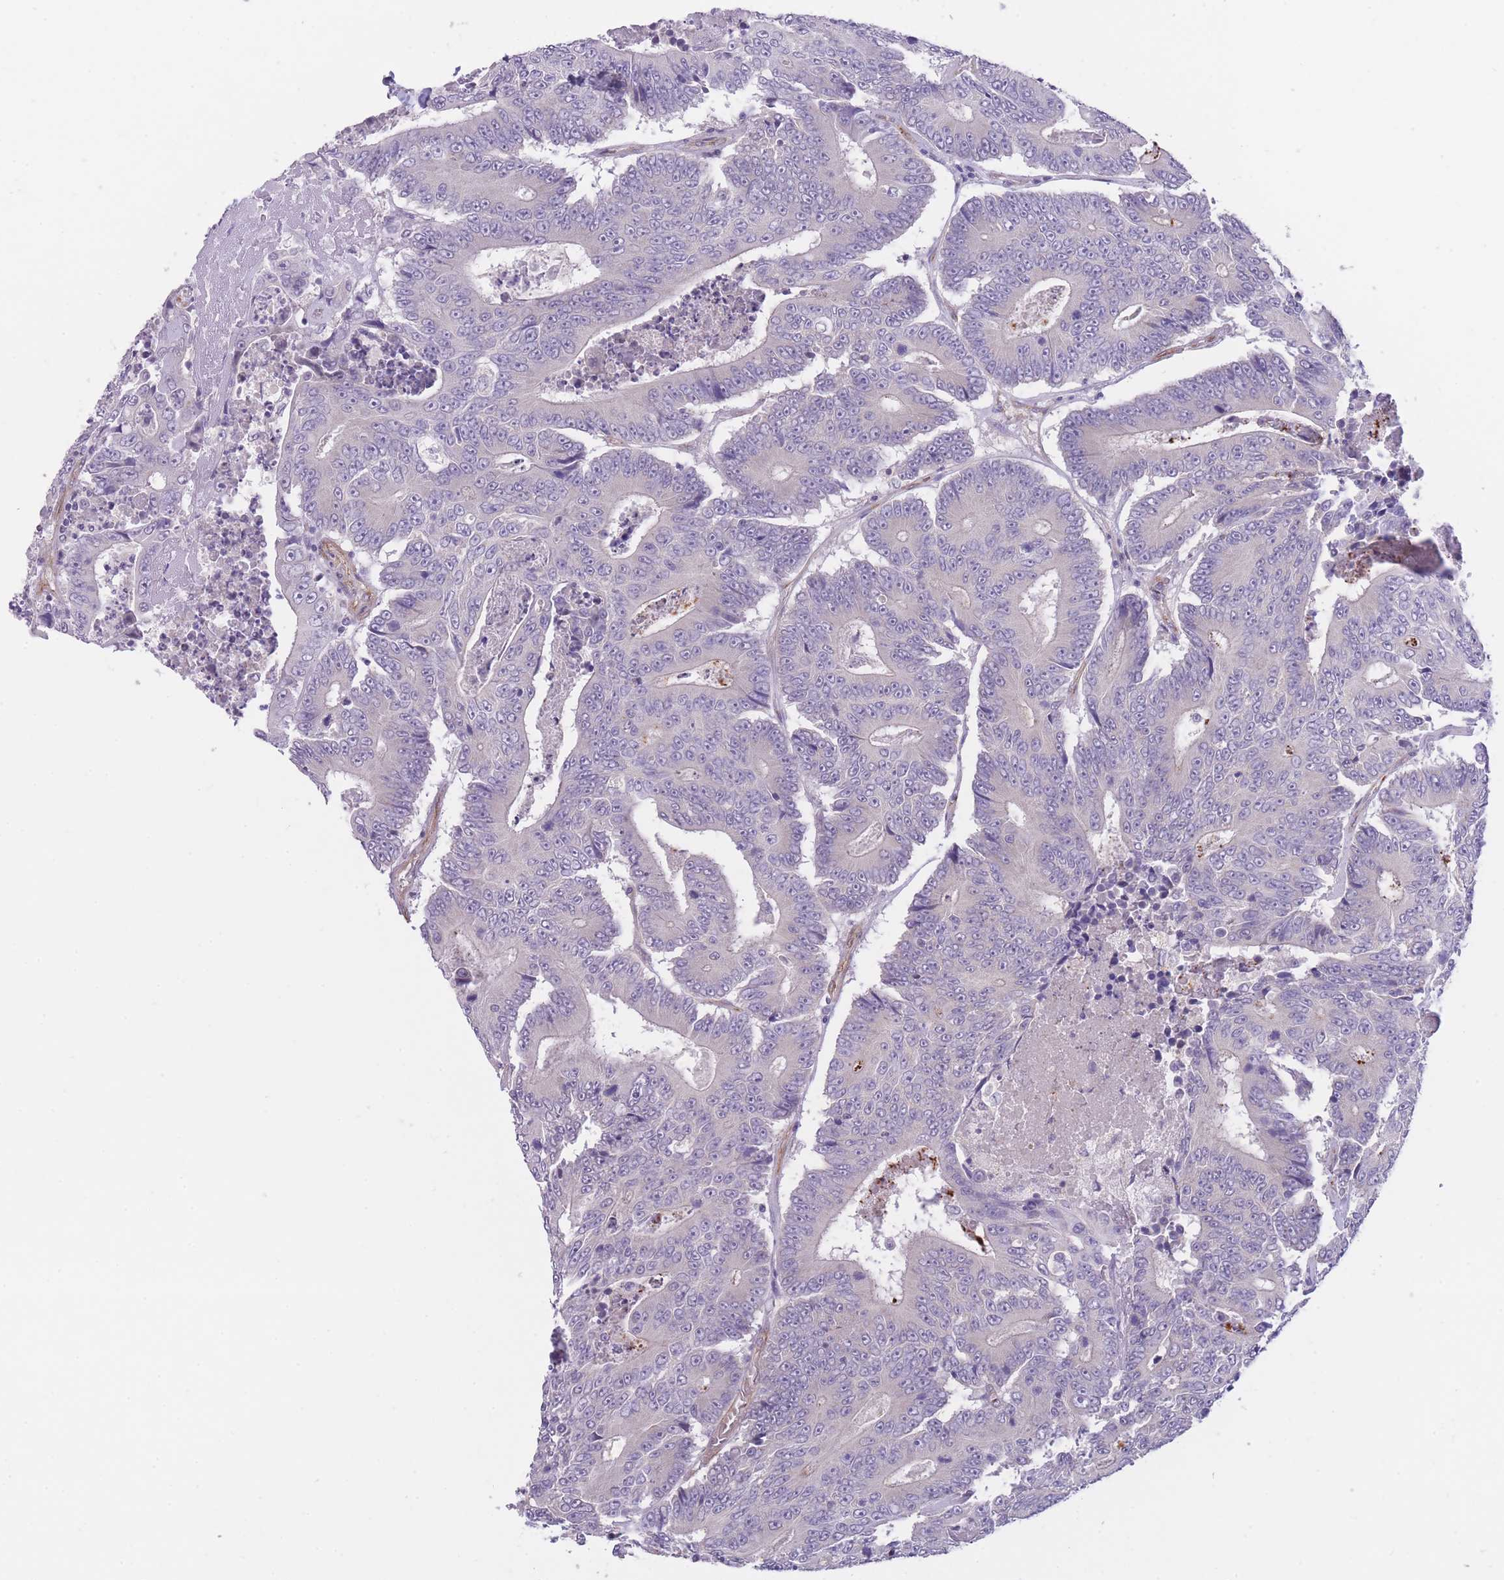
{"staining": {"intensity": "negative", "quantity": "none", "location": "none"}, "tissue": "colorectal cancer", "cell_type": "Tumor cells", "image_type": "cancer", "snomed": [{"axis": "morphology", "description": "Adenocarcinoma, NOS"}, {"axis": "topography", "description": "Colon"}], "caption": "This histopathology image is of adenocarcinoma (colorectal) stained with immunohistochemistry to label a protein in brown with the nuclei are counter-stained blue. There is no positivity in tumor cells.", "gene": "QTRT1", "patient": {"sex": "male", "age": 83}}